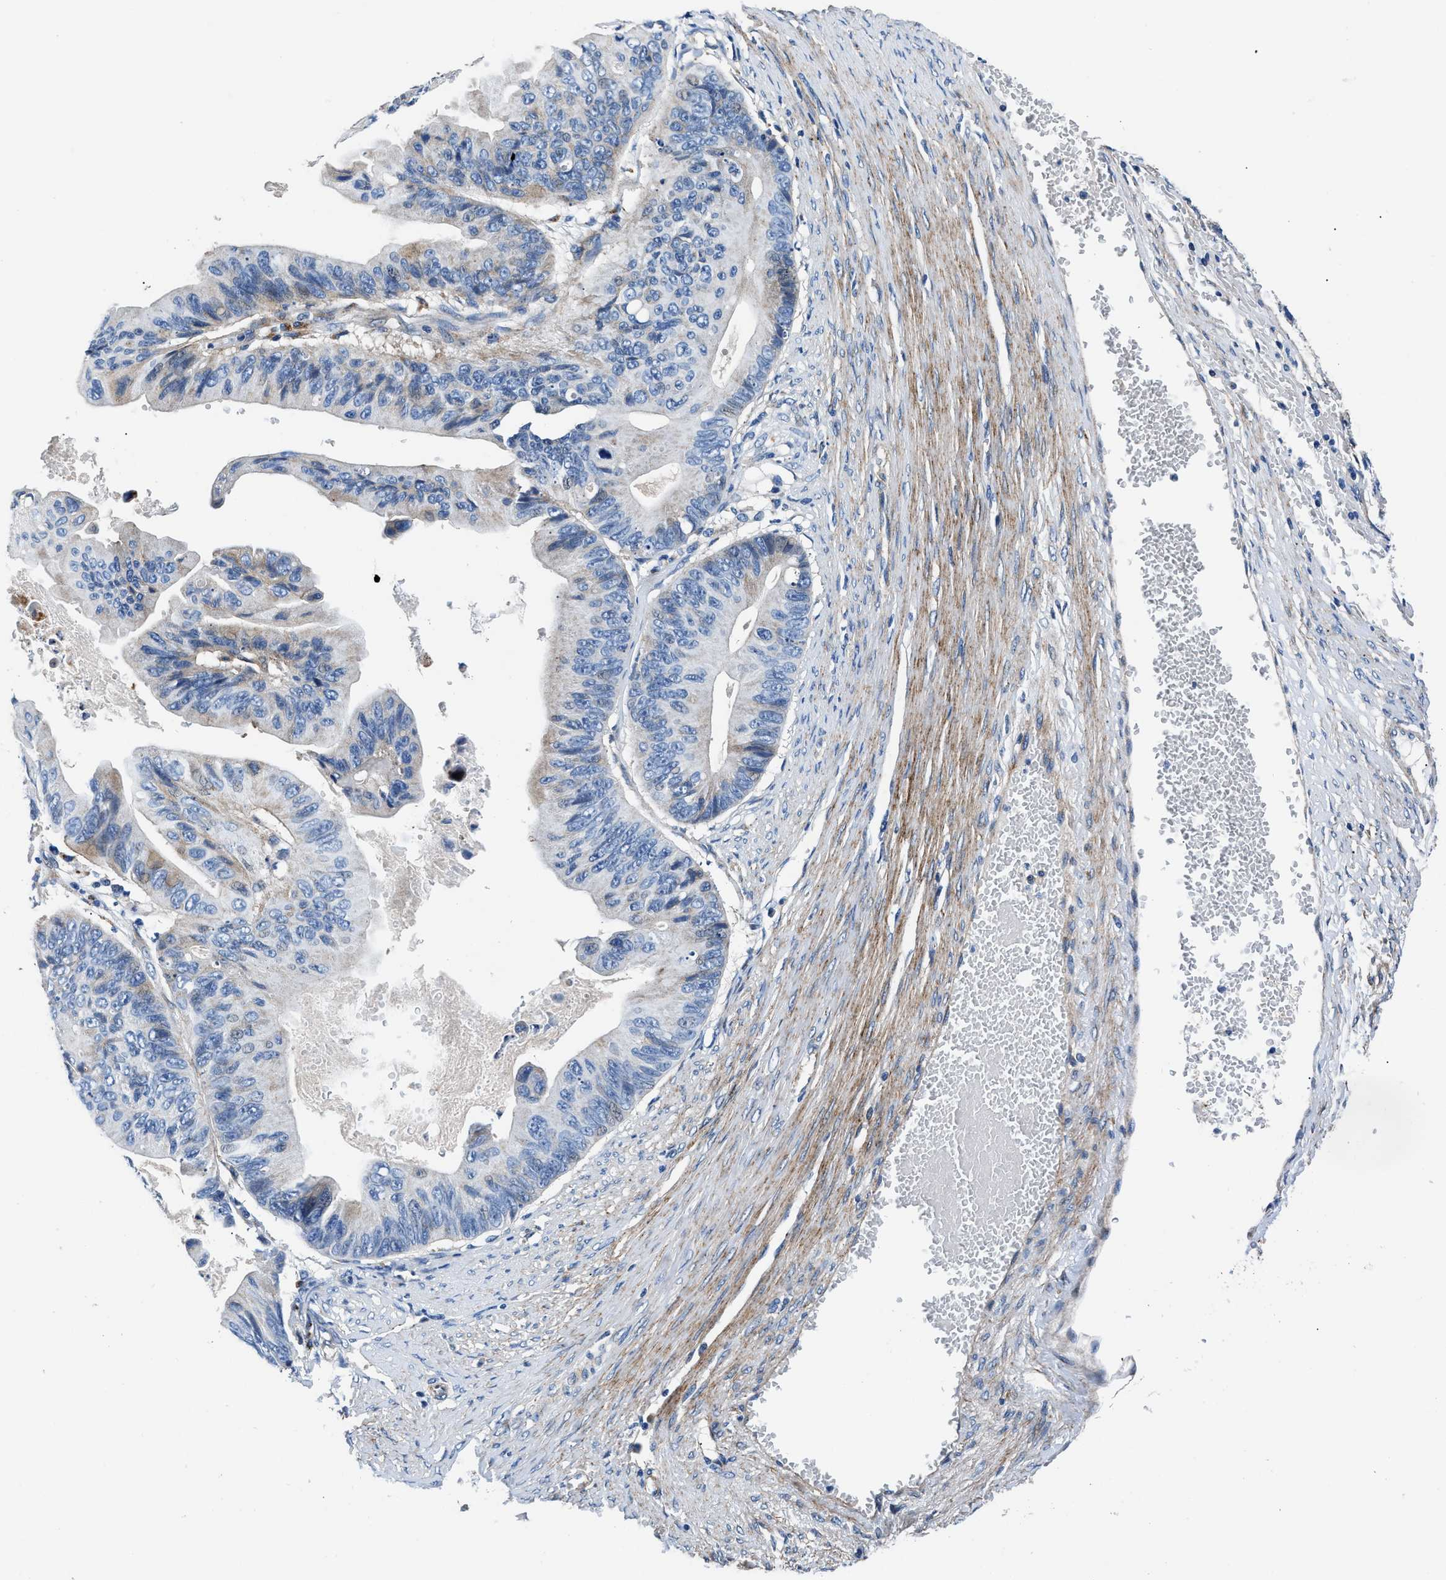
{"staining": {"intensity": "moderate", "quantity": "<25%", "location": "cytoplasmic/membranous"}, "tissue": "ovarian cancer", "cell_type": "Tumor cells", "image_type": "cancer", "snomed": [{"axis": "morphology", "description": "Cystadenocarcinoma, mucinous, NOS"}, {"axis": "topography", "description": "Ovary"}], "caption": "A high-resolution histopathology image shows immunohistochemistry (IHC) staining of ovarian cancer (mucinous cystadenocarcinoma), which reveals moderate cytoplasmic/membranous expression in approximately <25% of tumor cells. The protein is shown in brown color, while the nuclei are stained blue.", "gene": "DAG1", "patient": {"sex": "female", "age": 61}}